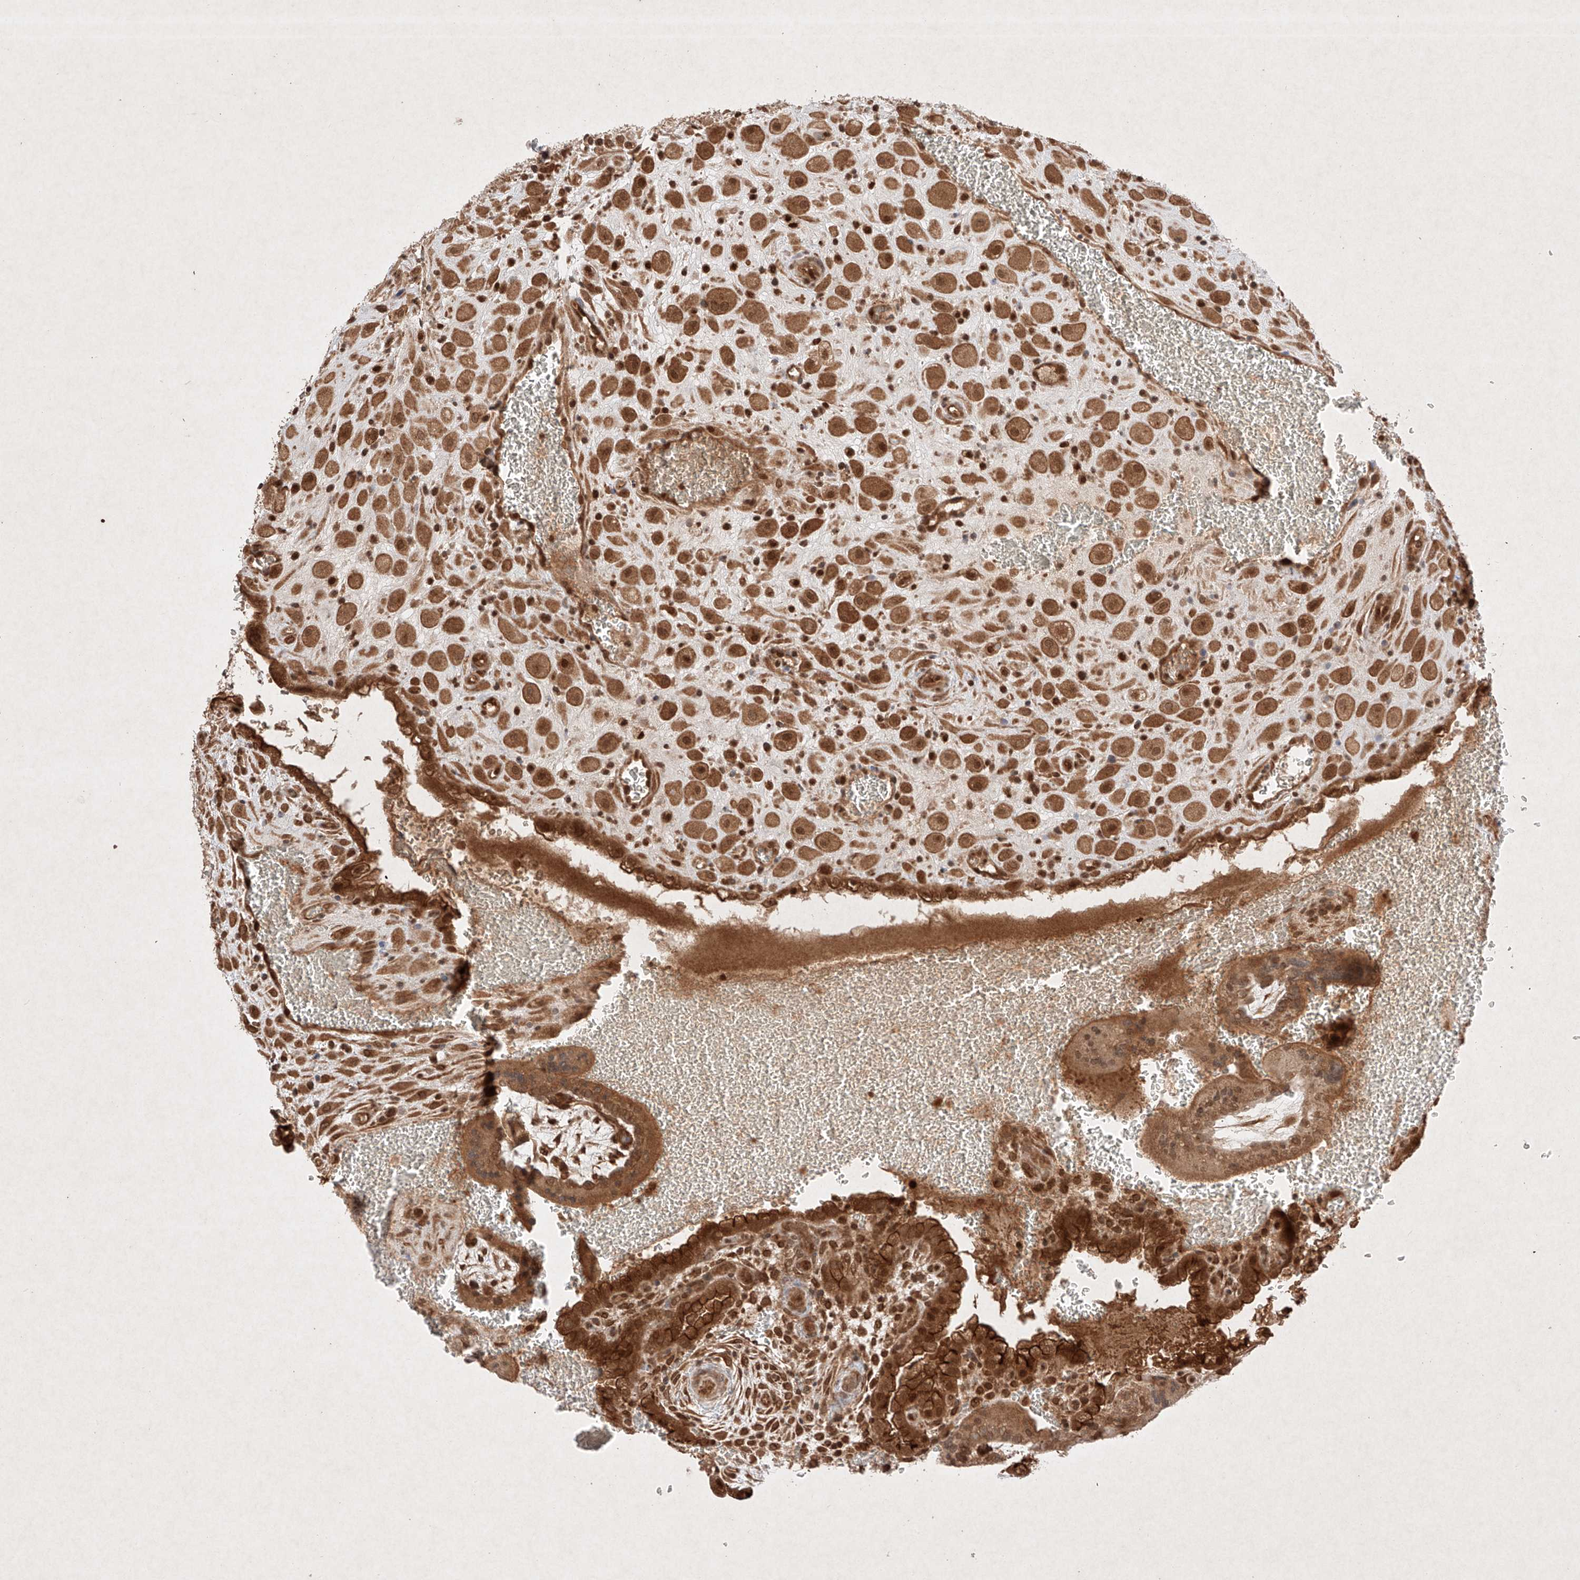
{"staining": {"intensity": "moderate", "quantity": ">75%", "location": "cytoplasmic/membranous,nuclear"}, "tissue": "placenta", "cell_type": "Decidual cells", "image_type": "normal", "snomed": [{"axis": "morphology", "description": "Normal tissue, NOS"}, {"axis": "topography", "description": "Placenta"}], "caption": "IHC photomicrograph of benign human placenta stained for a protein (brown), which exhibits medium levels of moderate cytoplasmic/membranous,nuclear positivity in approximately >75% of decidual cells.", "gene": "RNF31", "patient": {"sex": "female", "age": 35}}